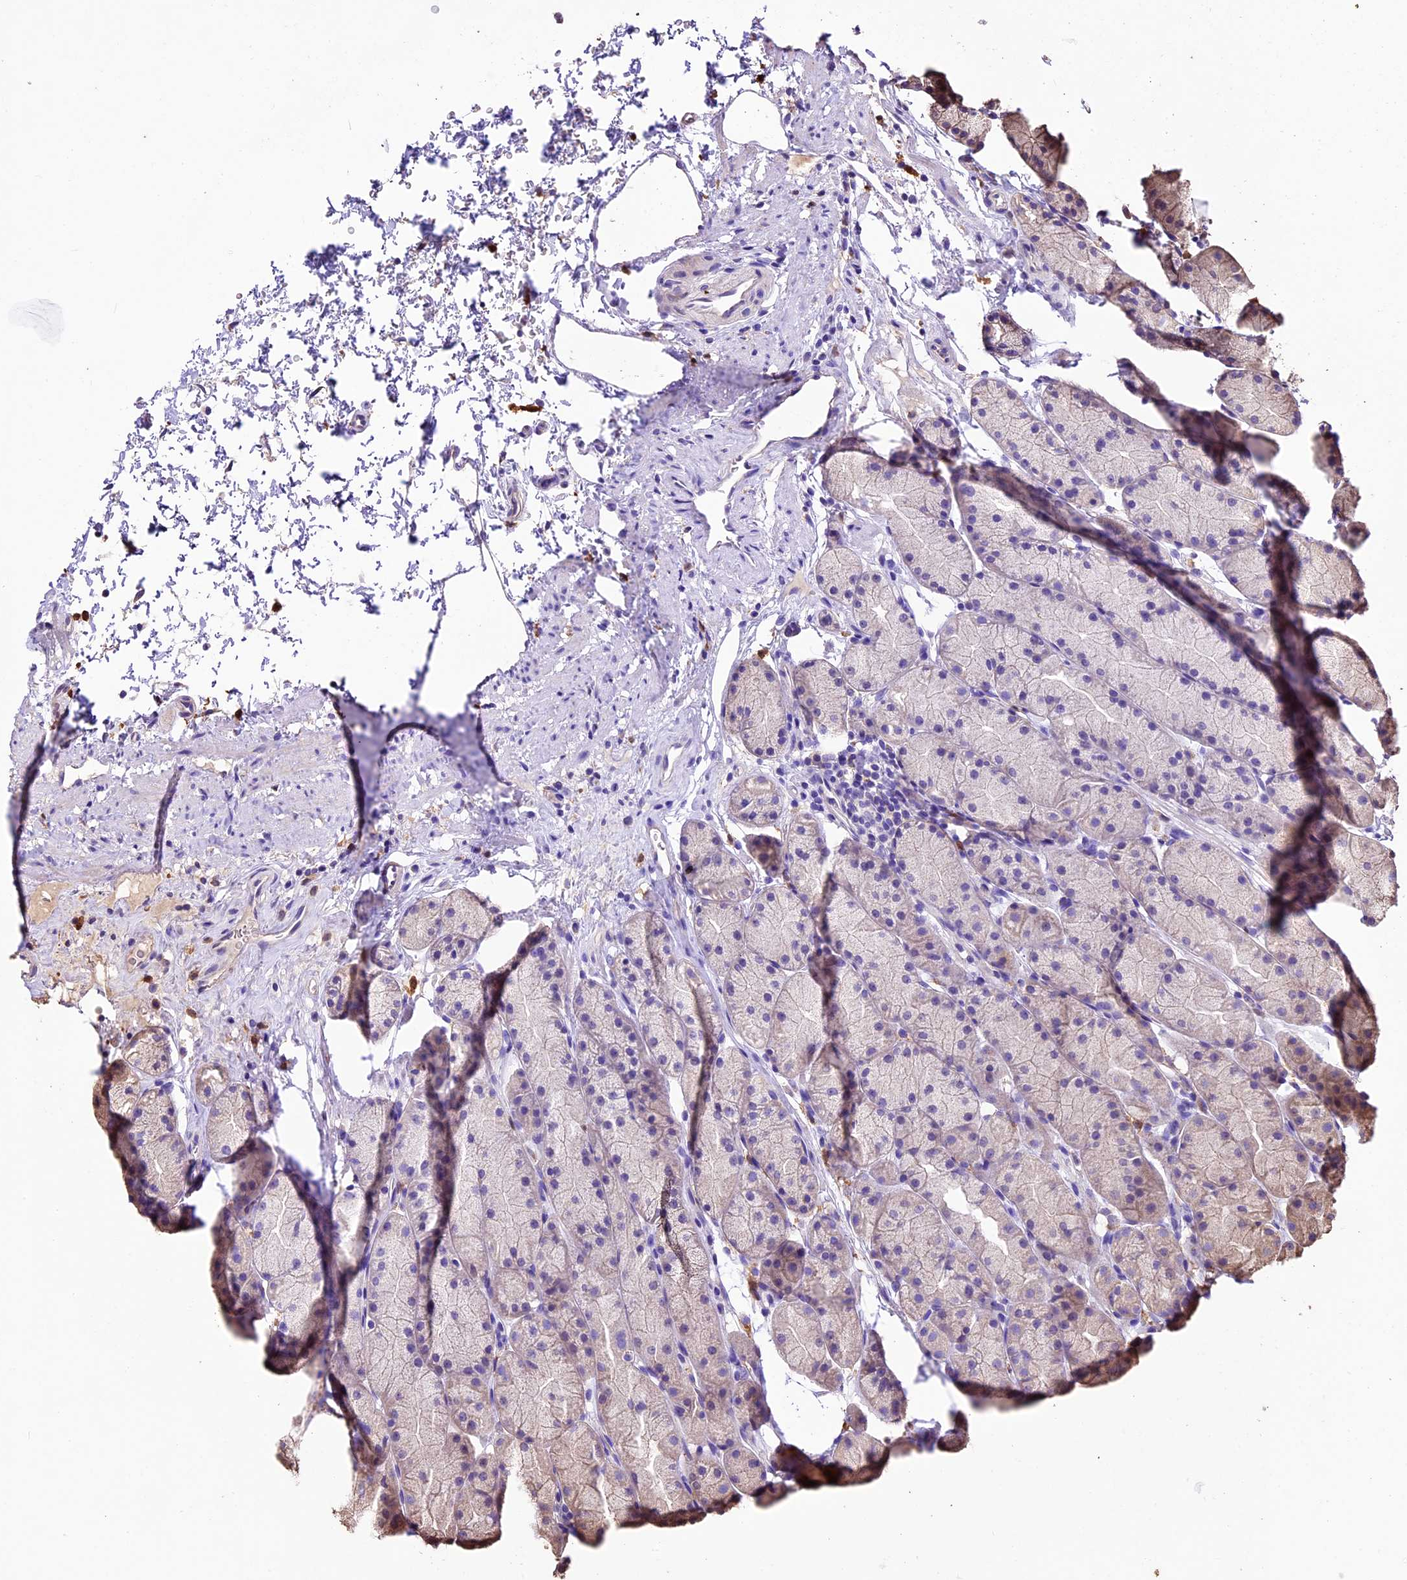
{"staining": {"intensity": "moderate", "quantity": "25%-75%", "location": "cytoplasmic/membranous"}, "tissue": "stomach", "cell_type": "Glandular cells", "image_type": "normal", "snomed": [{"axis": "morphology", "description": "Normal tissue, NOS"}, {"axis": "topography", "description": "Stomach, upper"}, {"axis": "topography", "description": "Stomach"}], "caption": "Protein staining displays moderate cytoplasmic/membranous expression in about 25%-75% of glandular cells in benign stomach.", "gene": "CRLF1", "patient": {"sex": "male", "age": 47}}